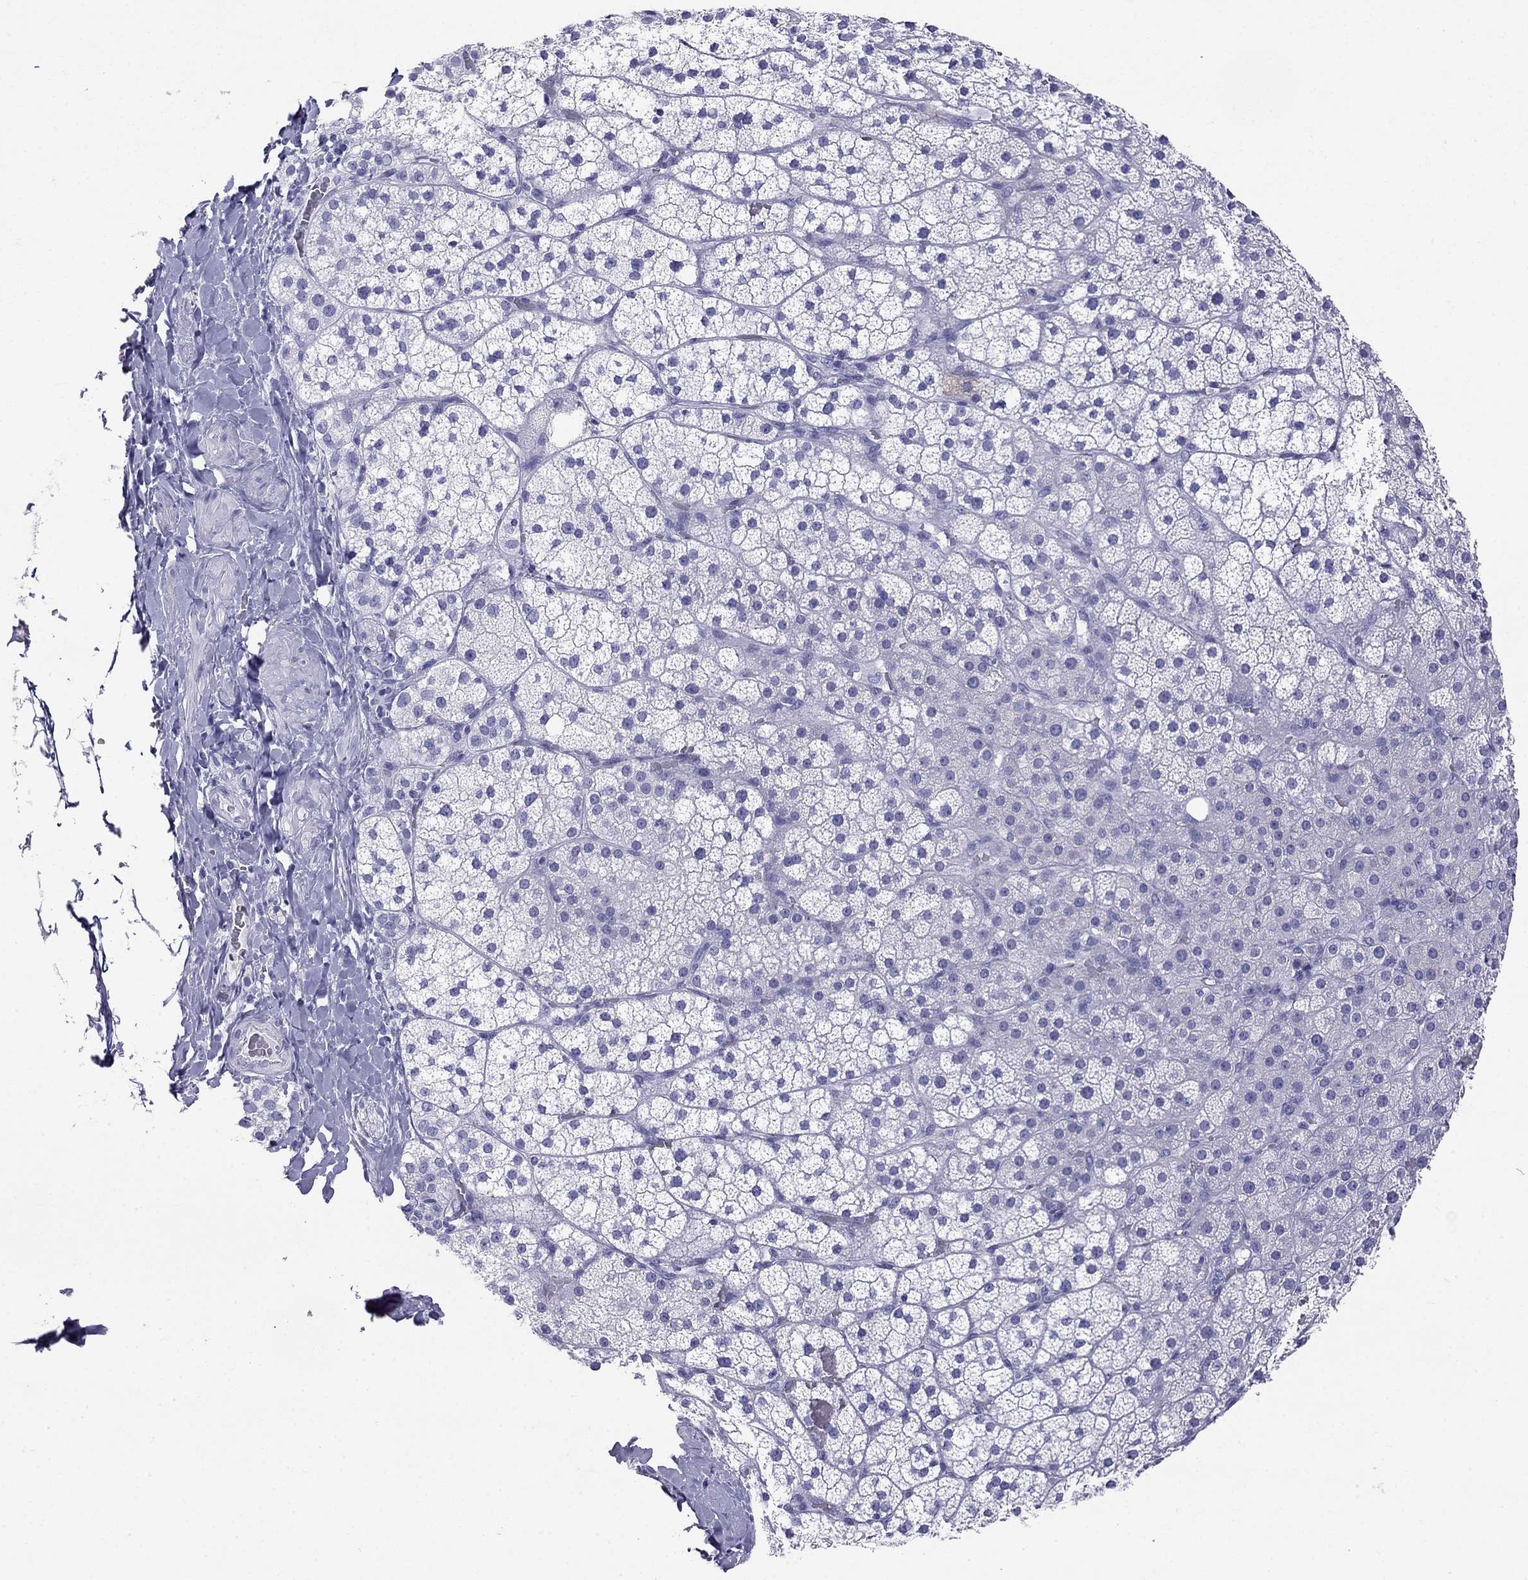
{"staining": {"intensity": "negative", "quantity": "none", "location": "none"}, "tissue": "adrenal gland", "cell_type": "Glandular cells", "image_type": "normal", "snomed": [{"axis": "morphology", "description": "Normal tissue, NOS"}, {"axis": "topography", "description": "Adrenal gland"}], "caption": "This is an immunohistochemistry micrograph of benign adrenal gland. There is no expression in glandular cells.", "gene": "HLA", "patient": {"sex": "male", "age": 53}}